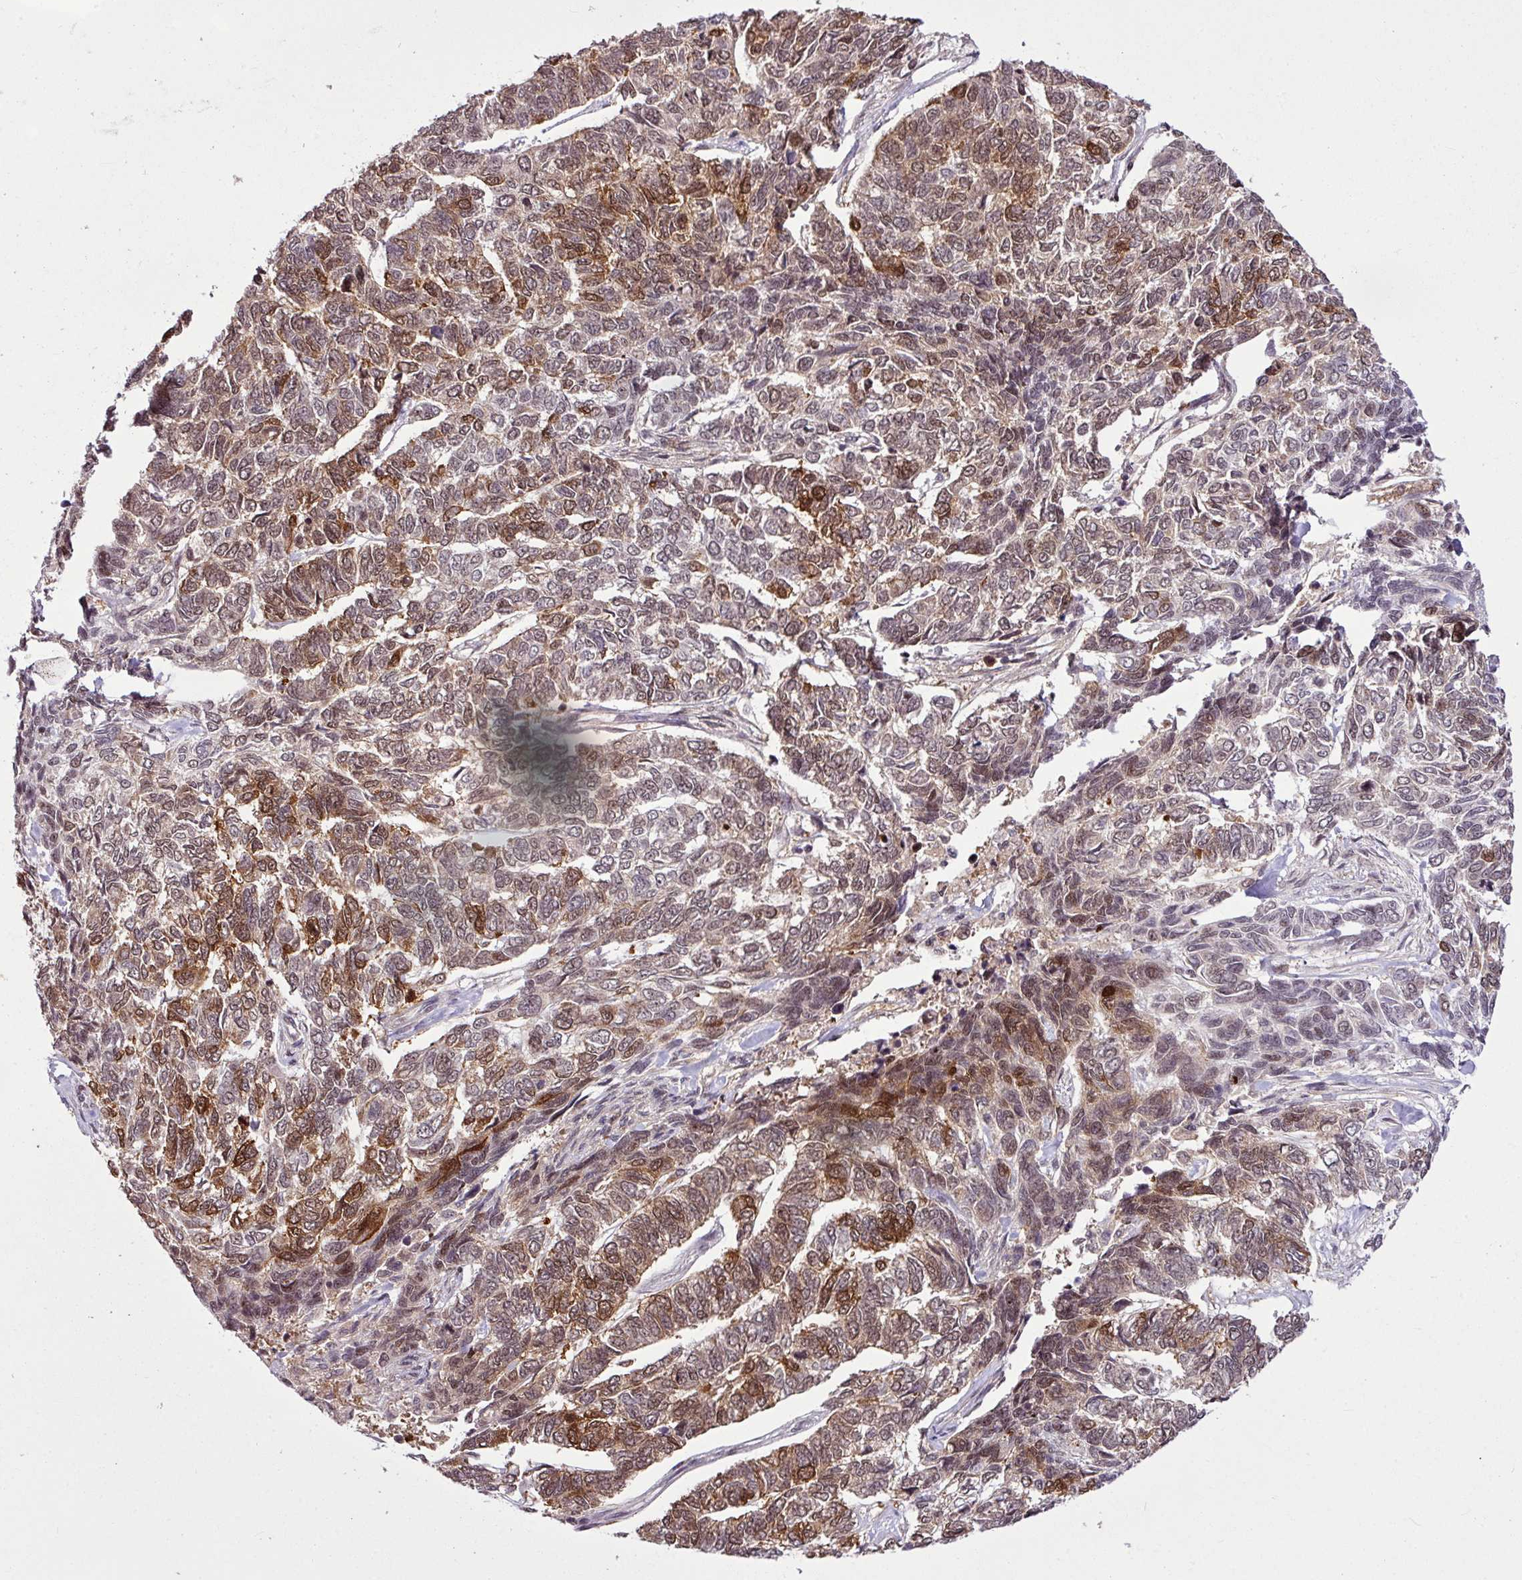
{"staining": {"intensity": "strong", "quantity": "<25%", "location": "cytoplasmic/membranous,nuclear"}, "tissue": "skin cancer", "cell_type": "Tumor cells", "image_type": "cancer", "snomed": [{"axis": "morphology", "description": "Basal cell carcinoma"}, {"axis": "topography", "description": "Skin"}], "caption": "A photomicrograph showing strong cytoplasmic/membranous and nuclear positivity in approximately <25% of tumor cells in skin basal cell carcinoma, as visualized by brown immunohistochemical staining.", "gene": "ITPKC", "patient": {"sex": "female", "age": 65}}